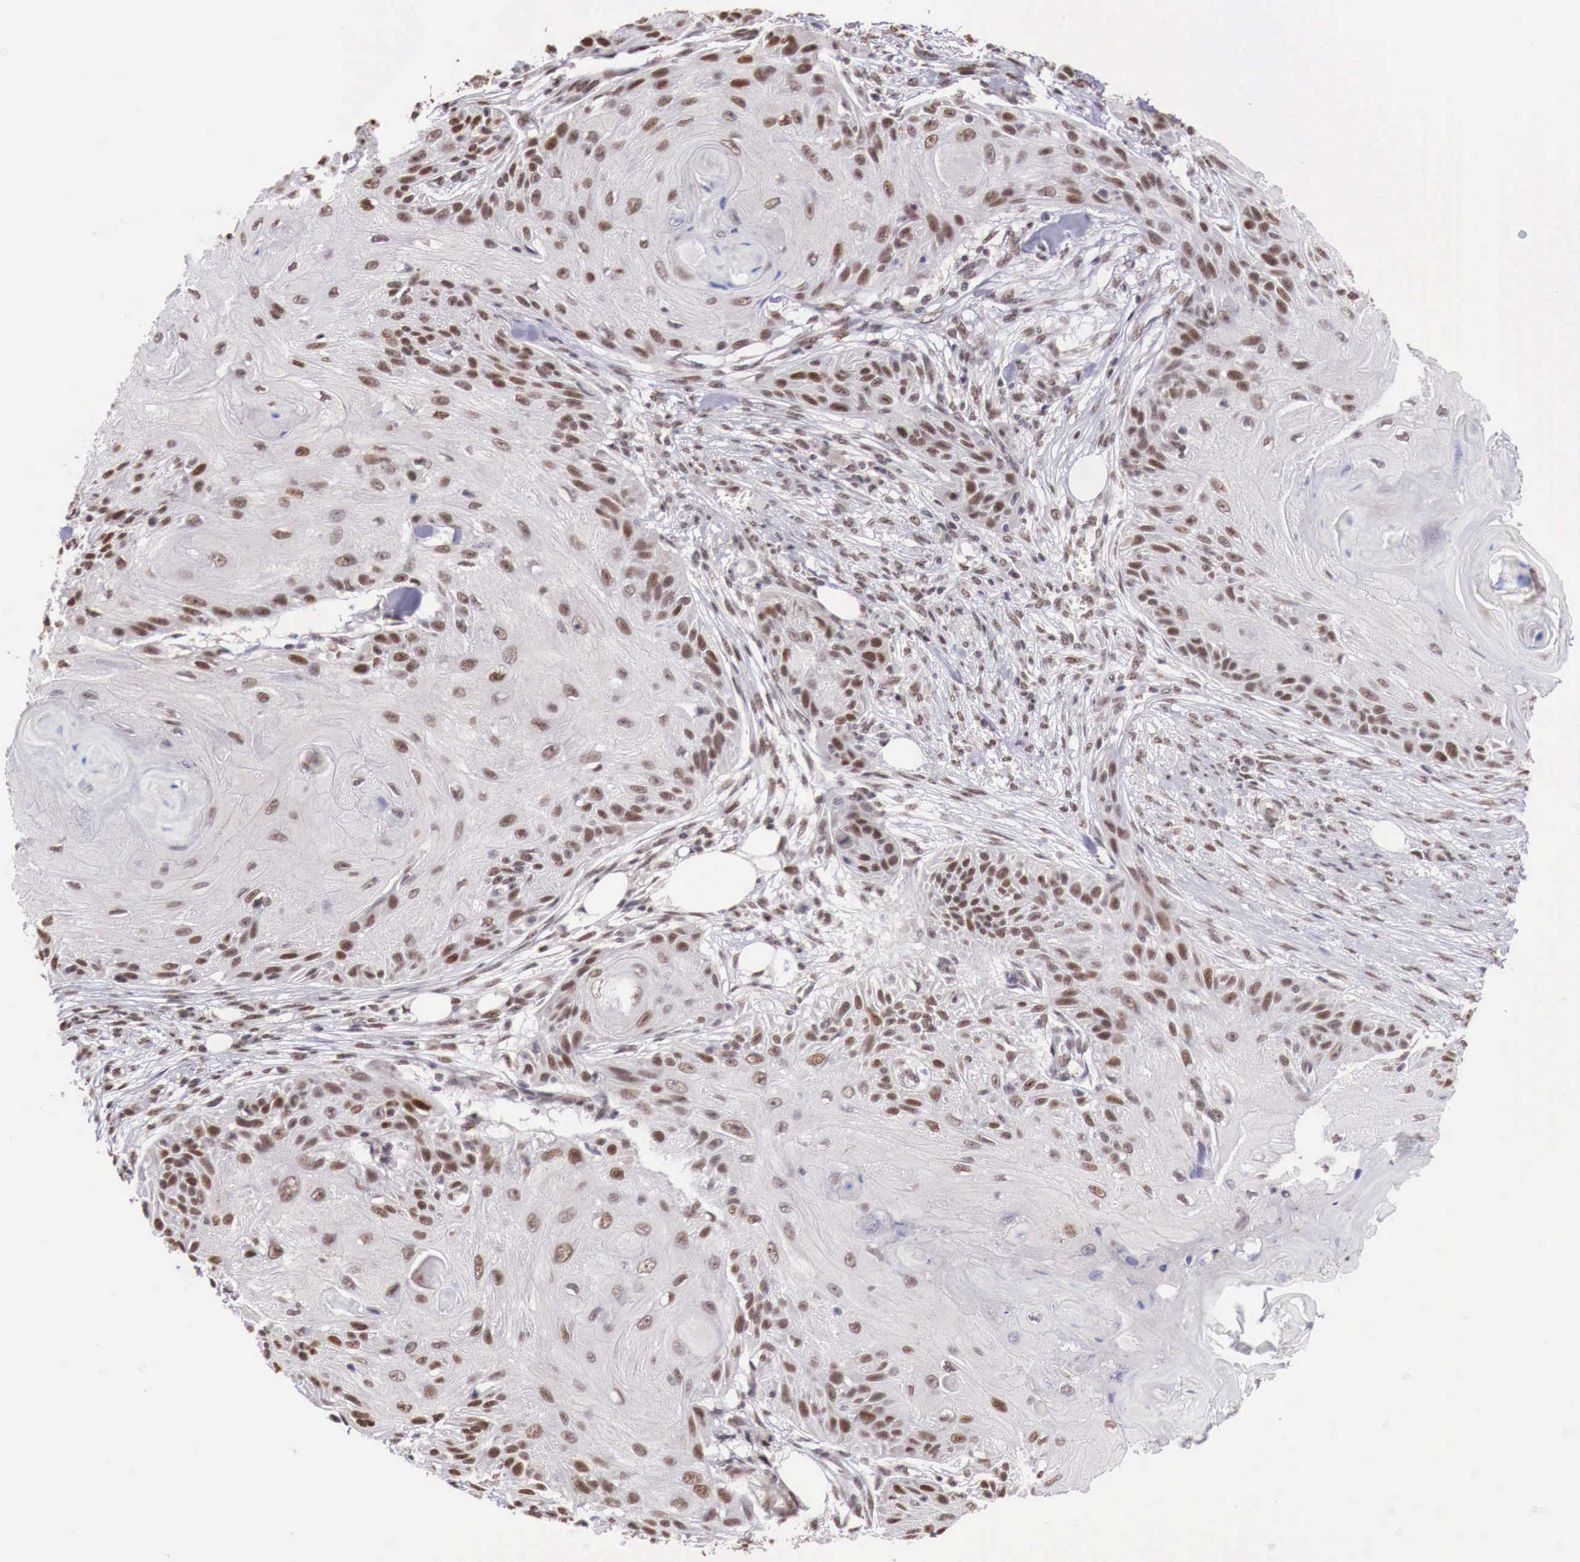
{"staining": {"intensity": "moderate", "quantity": "25%-75%", "location": "nuclear"}, "tissue": "skin cancer", "cell_type": "Tumor cells", "image_type": "cancer", "snomed": [{"axis": "morphology", "description": "Squamous cell carcinoma, NOS"}, {"axis": "topography", "description": "Skin"}], "caption": "Immunohistochemical staining of human skin cancer displays medium levels of moderate nuclear protein staining in approximately 25%-75% of tumor cells. The staining was performed using DAB (3,3'-diaminobenzidine) to visualize the protein expression in brown, while the nuclei were stained in blue with hematoxylin (Magnification: 20x).", "gene": "FOXP2", "patient": {"sex": "female", "age": 88}}